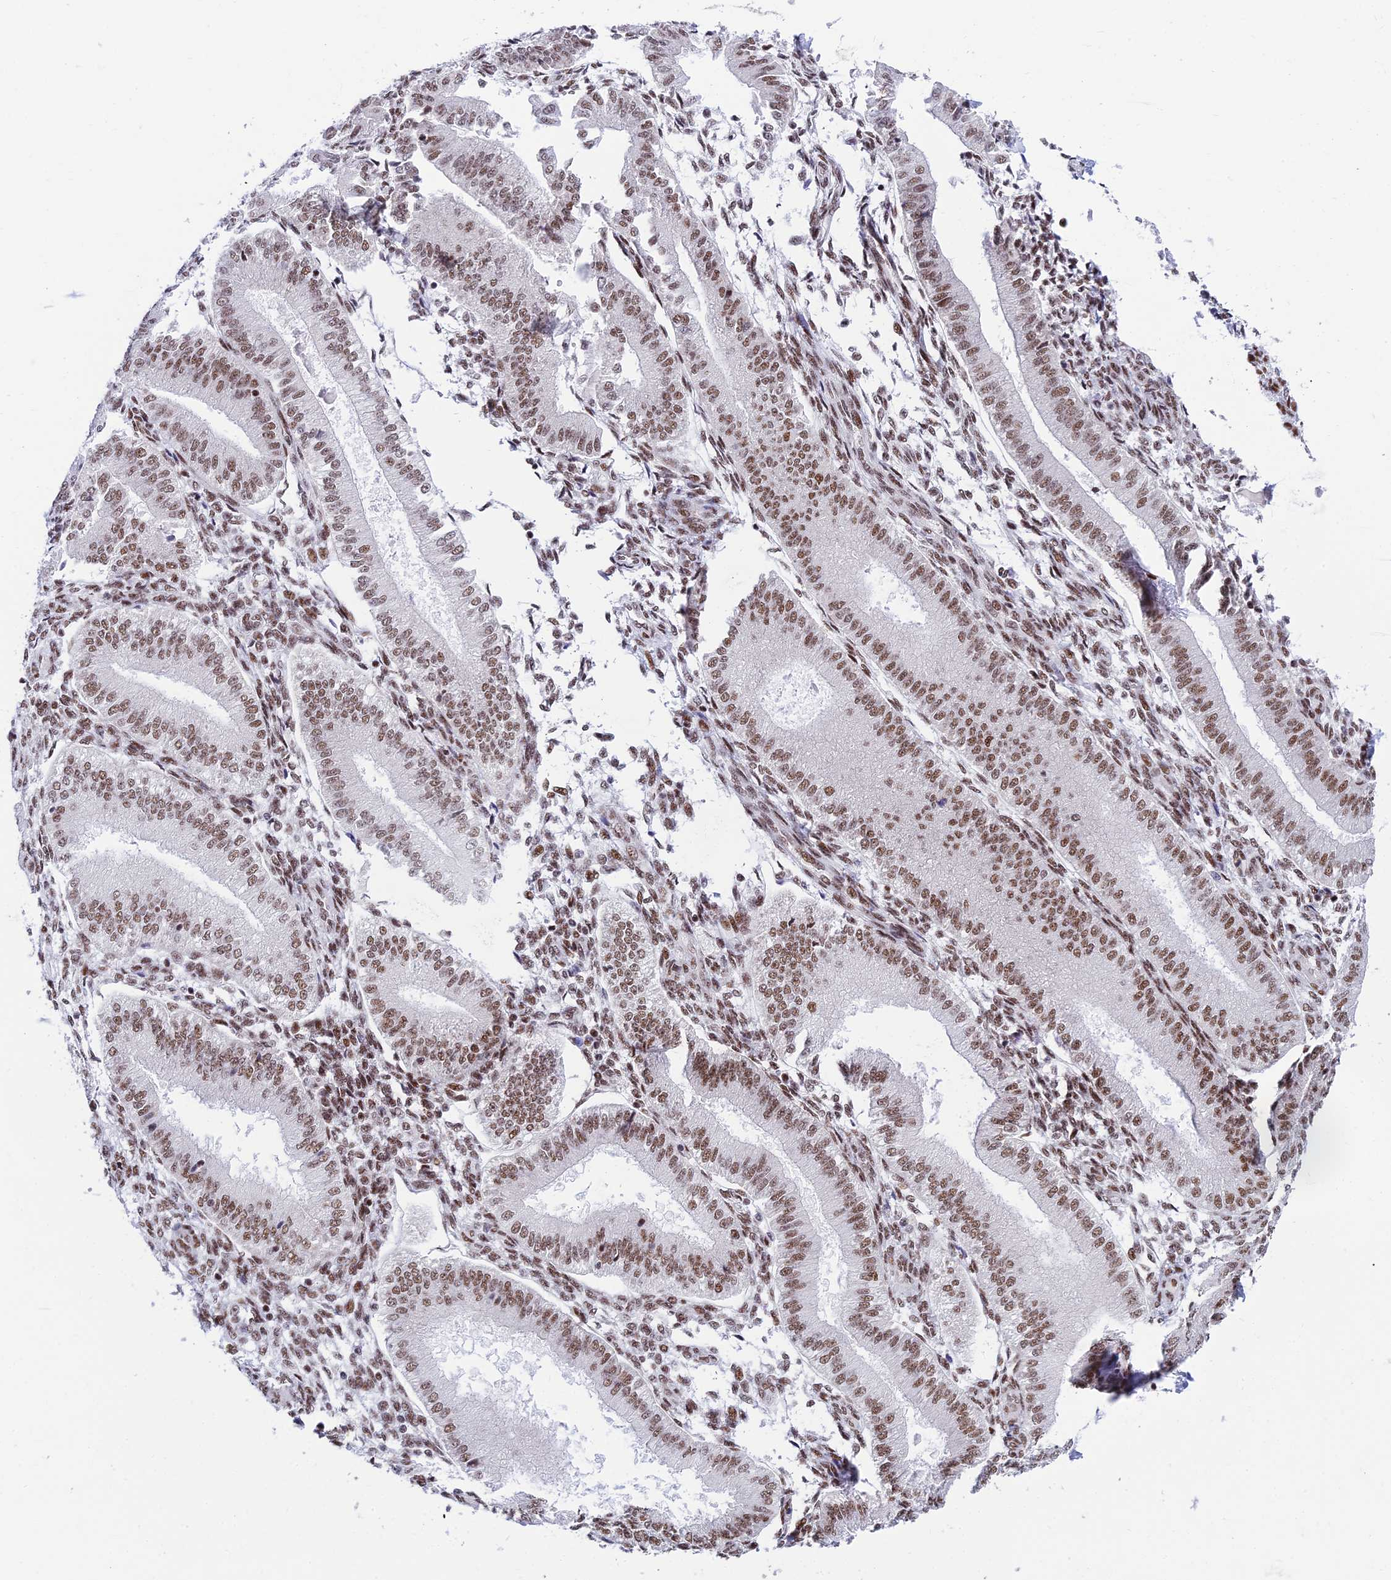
{"staining": {"intensity": "moderate", "quantity": "25%-75%", "location": "nuclear"}, "tissue": "endometrium", "cell_type": "Cells in endometrial stroma", "image_type": "normal", "snomed": [{"axis": "morphology", "description": "Normal tissue, NOS"}, {"axis": "topography", "description": "Endometrium"}], "caption": "There is medium levels of moderate nuclear expression in cells in endometrial stroma of benign endometrium, as demonstrated by immunohistochemical staining (brown color).", "gene": "USP22", "patient": {"sex": "female", "age": 39}}